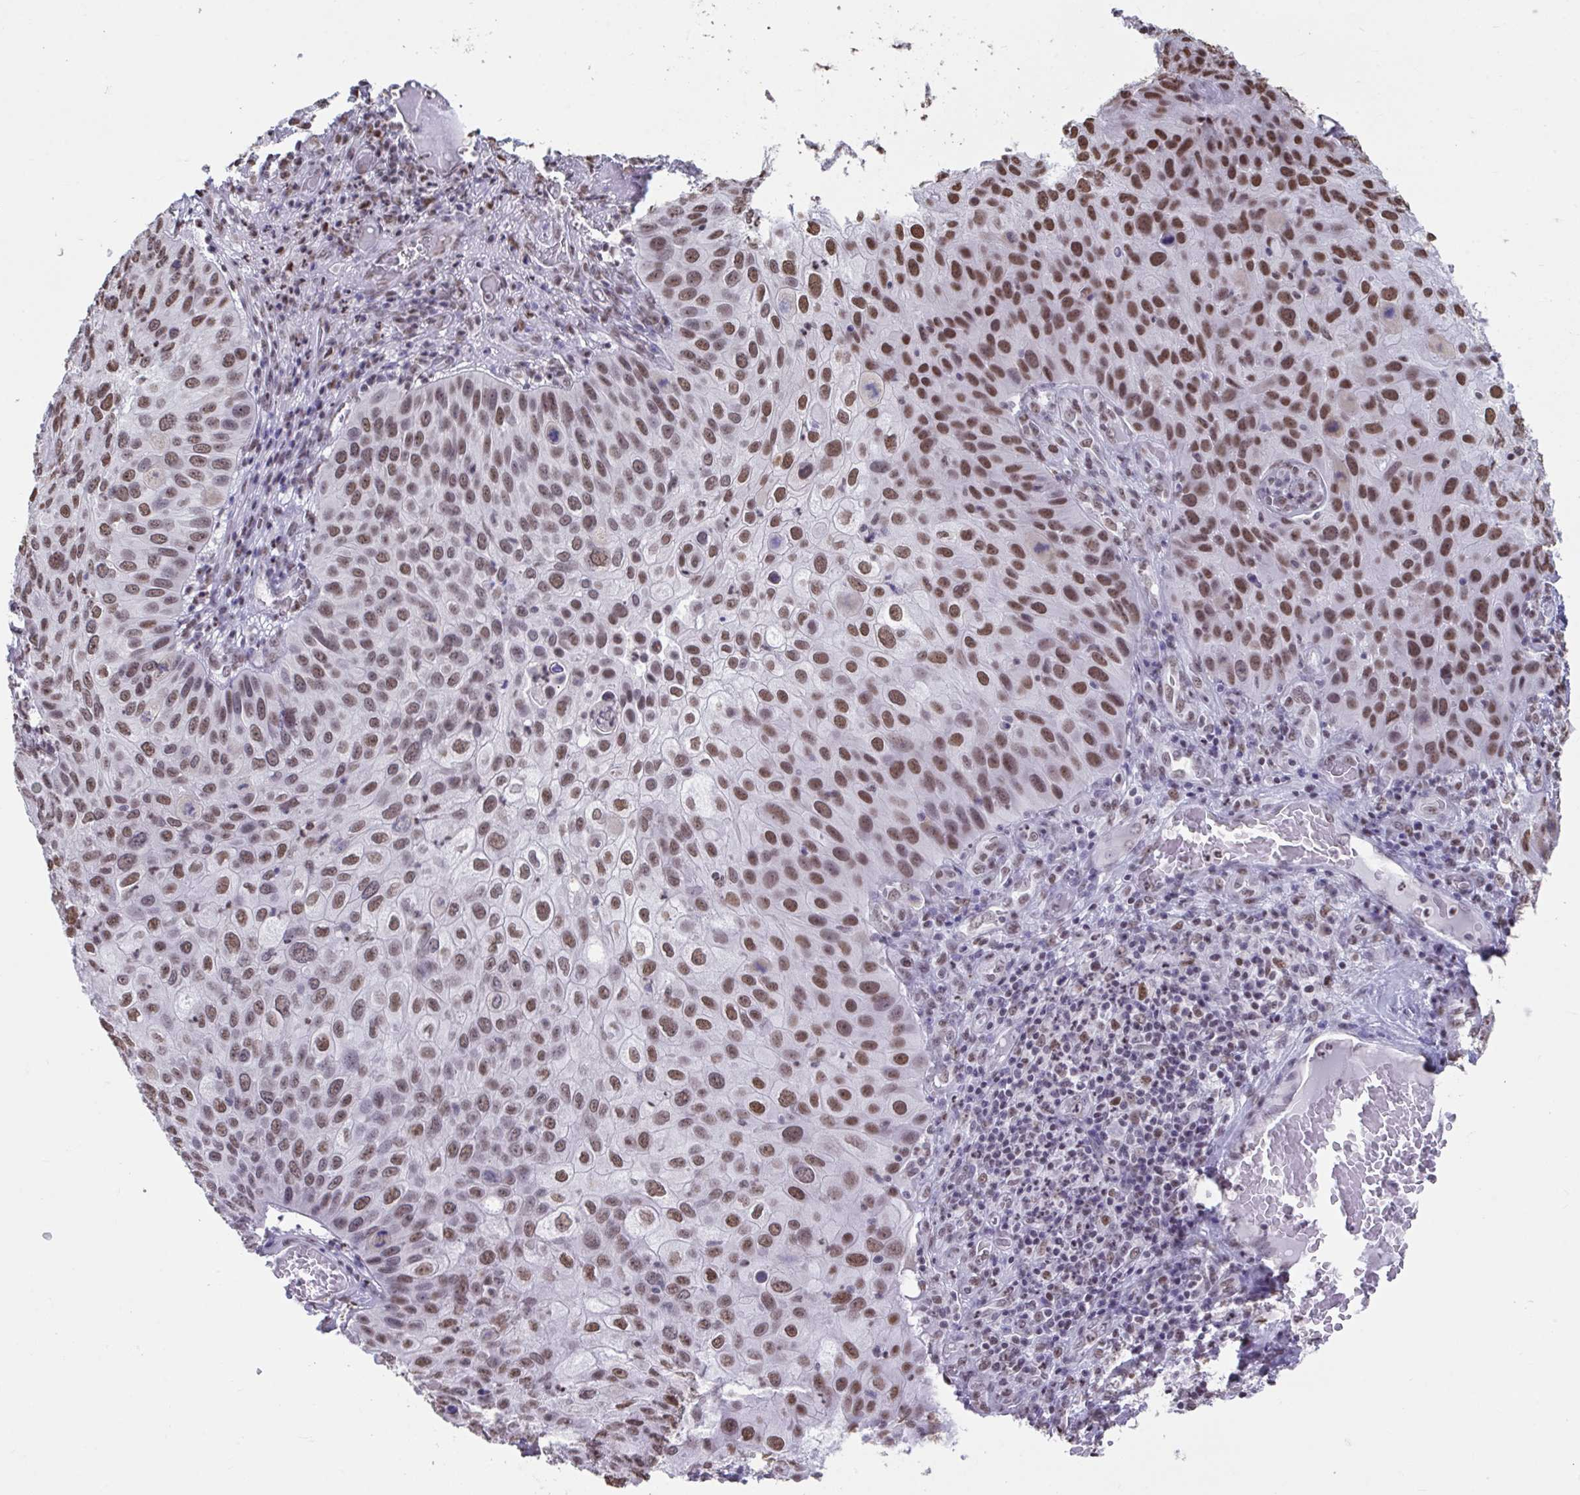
{"staining": {"intensity": "moderate", "quantity": ">75%", "location": "nuclear"}, "tissue": "skin cancer", "cell_type": "Tumor cells", "image_type": "cancer", "snomed": [{"axis": "morphology", "description": "Squamous cell carcinoma, NOS"}, {"axis": "topography", "description": "Skin"}], "caption": "Protein analysis of skin squamous cell carcinoma tissue displays moderate nuclear staining in approximately >75% of tumor cells. Nuclei are stained in blue.", "gene": "HNRNPDL", "patient": {"sex": "male", "age": 87}}